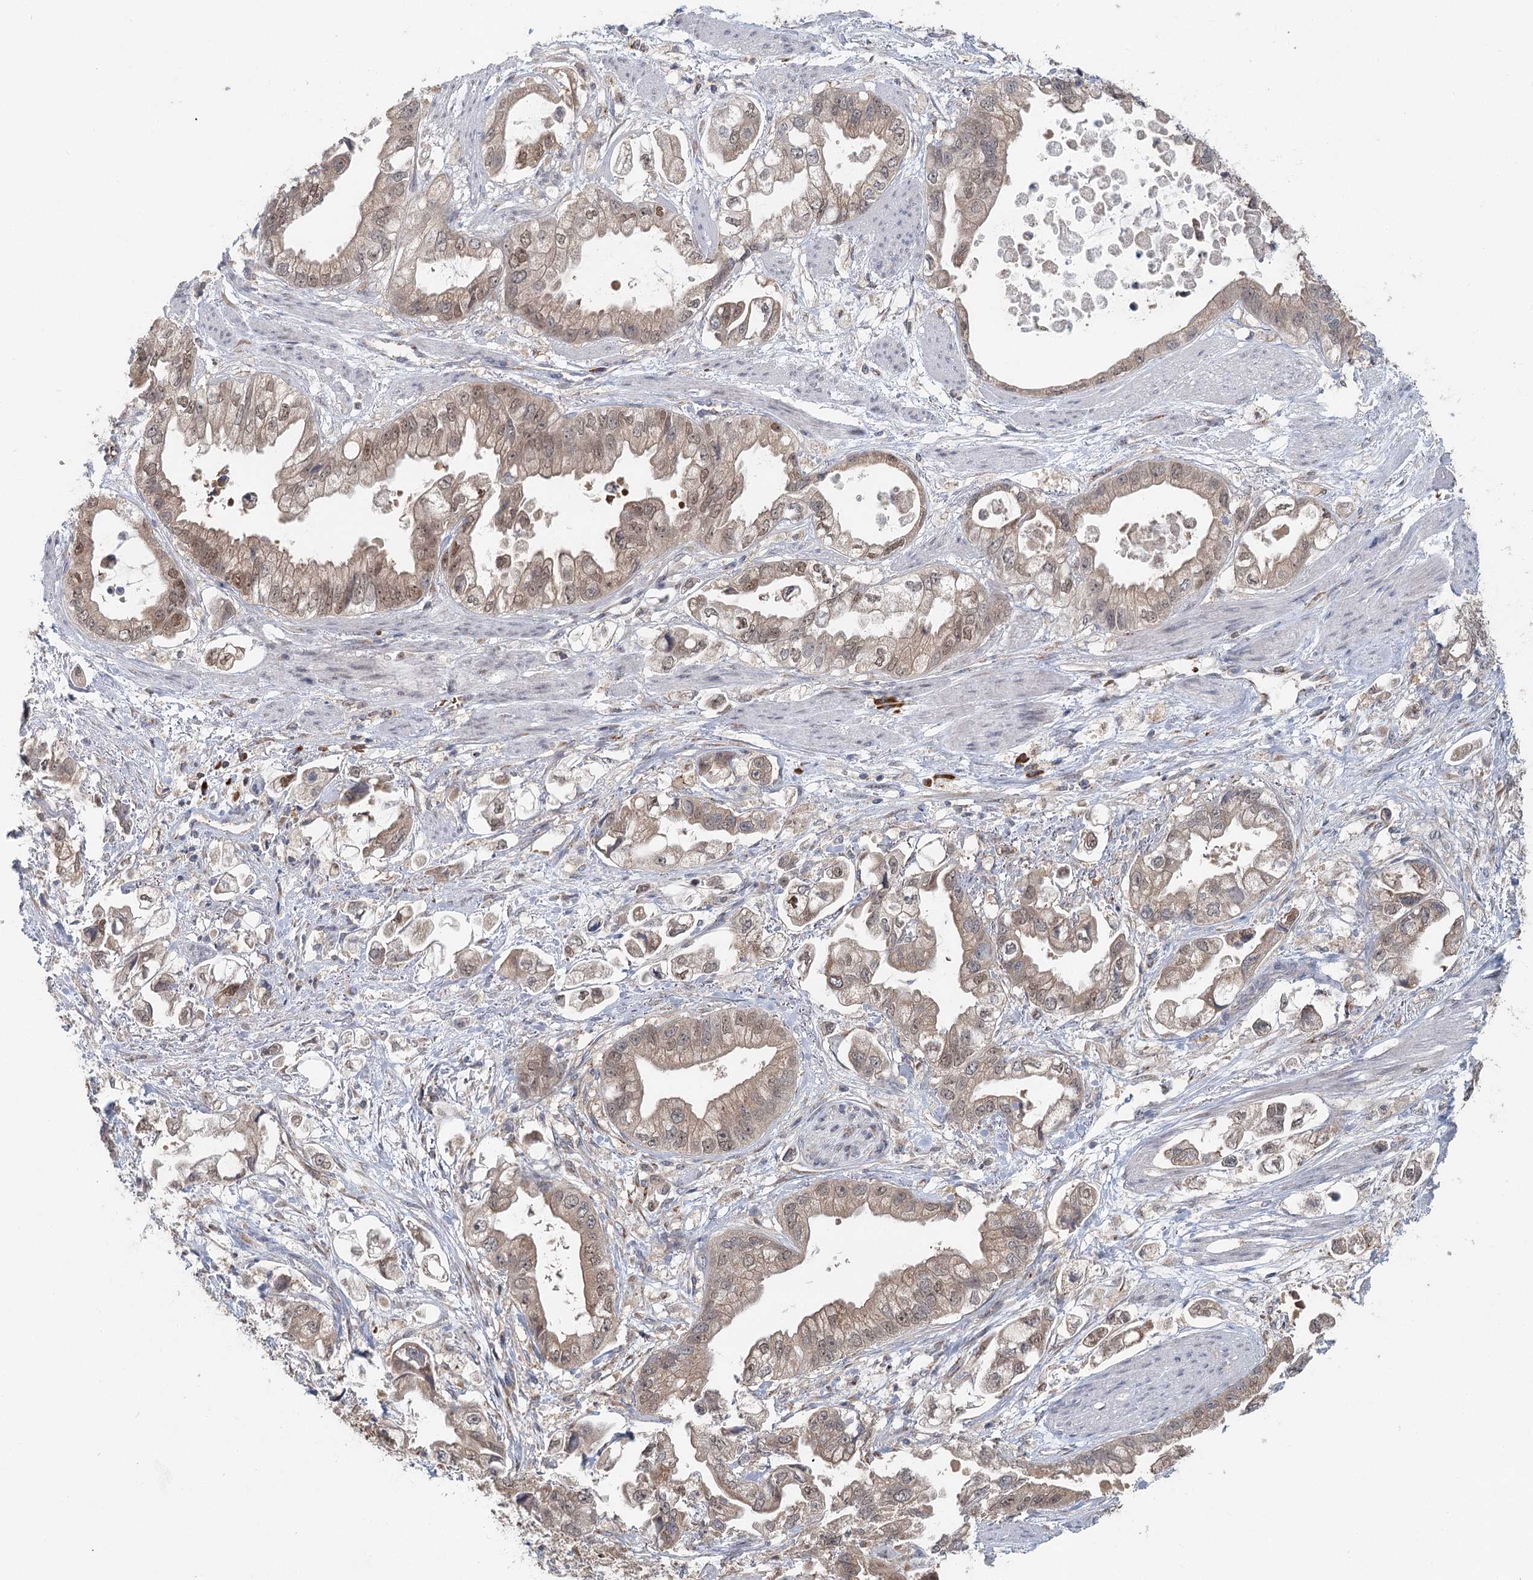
{"staining": {"intensity": "weak", "quantity": ">75%", "location": "cytoplasmic/membranous,nuclear"}, "tissue": "stomach cancer", "cell_type": "Tumor cells", "image_type": "cancer", "snomed": [{"axis": "morphology", "description": "Adenocarcinoma, NOS"}, {"axis": "topography", "description": "Stomach"}], "caption": "High-power microscopy captured an immunohistochemistry (IHC) histopathology image of stomach cancer, revealing weak cytoplasmic/membranous and nuclear positivity in about >75% of tumor cells. The protein of interest is stained brown, and the nuclei are stained in blue (DAB IHC with brightfield microscopy, high magnification).", "gene": "ADK", "patient": {"sex": "male", "age": 62}}